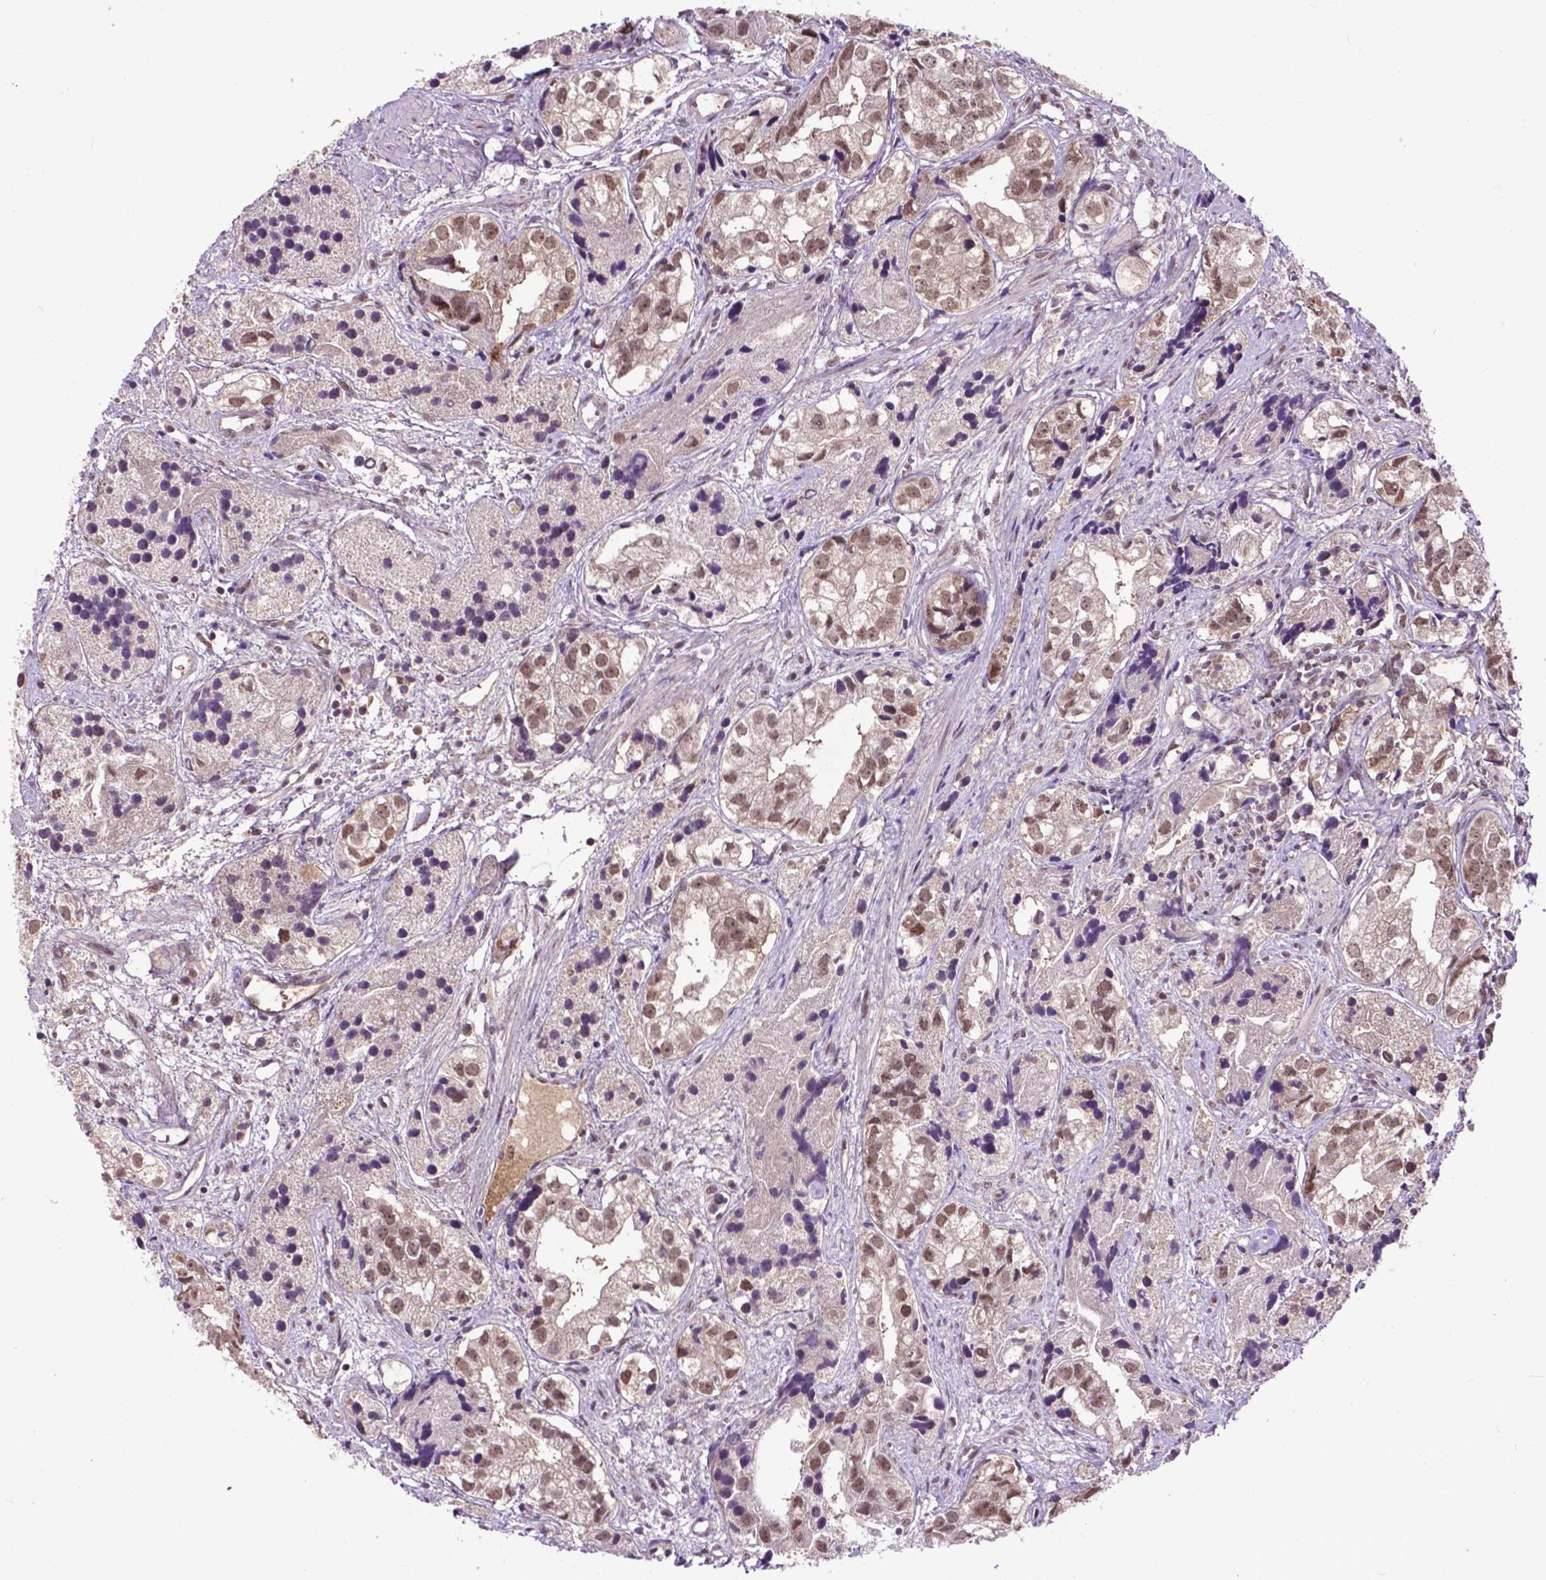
{"staining": {"intensity": "moderate", "quantity": ">75%", "location": "nuclear"}, "tissue": "prostate cancer", "cell_type": "Tumor cells", "image_type": "cancer", "snomed": [{"axis": "morphology", "description": "Adenocarcinoma, High grade"}, {"axis": "topography", "description": "Prostate"}], "caption": "Immunohistochemical staining of prostate cancer displays medium levels of moderate nuclear protein staining in about >75% of tumor cells.", "gene": "FAF1", "patient": {"sex": "male", "age": 68}}